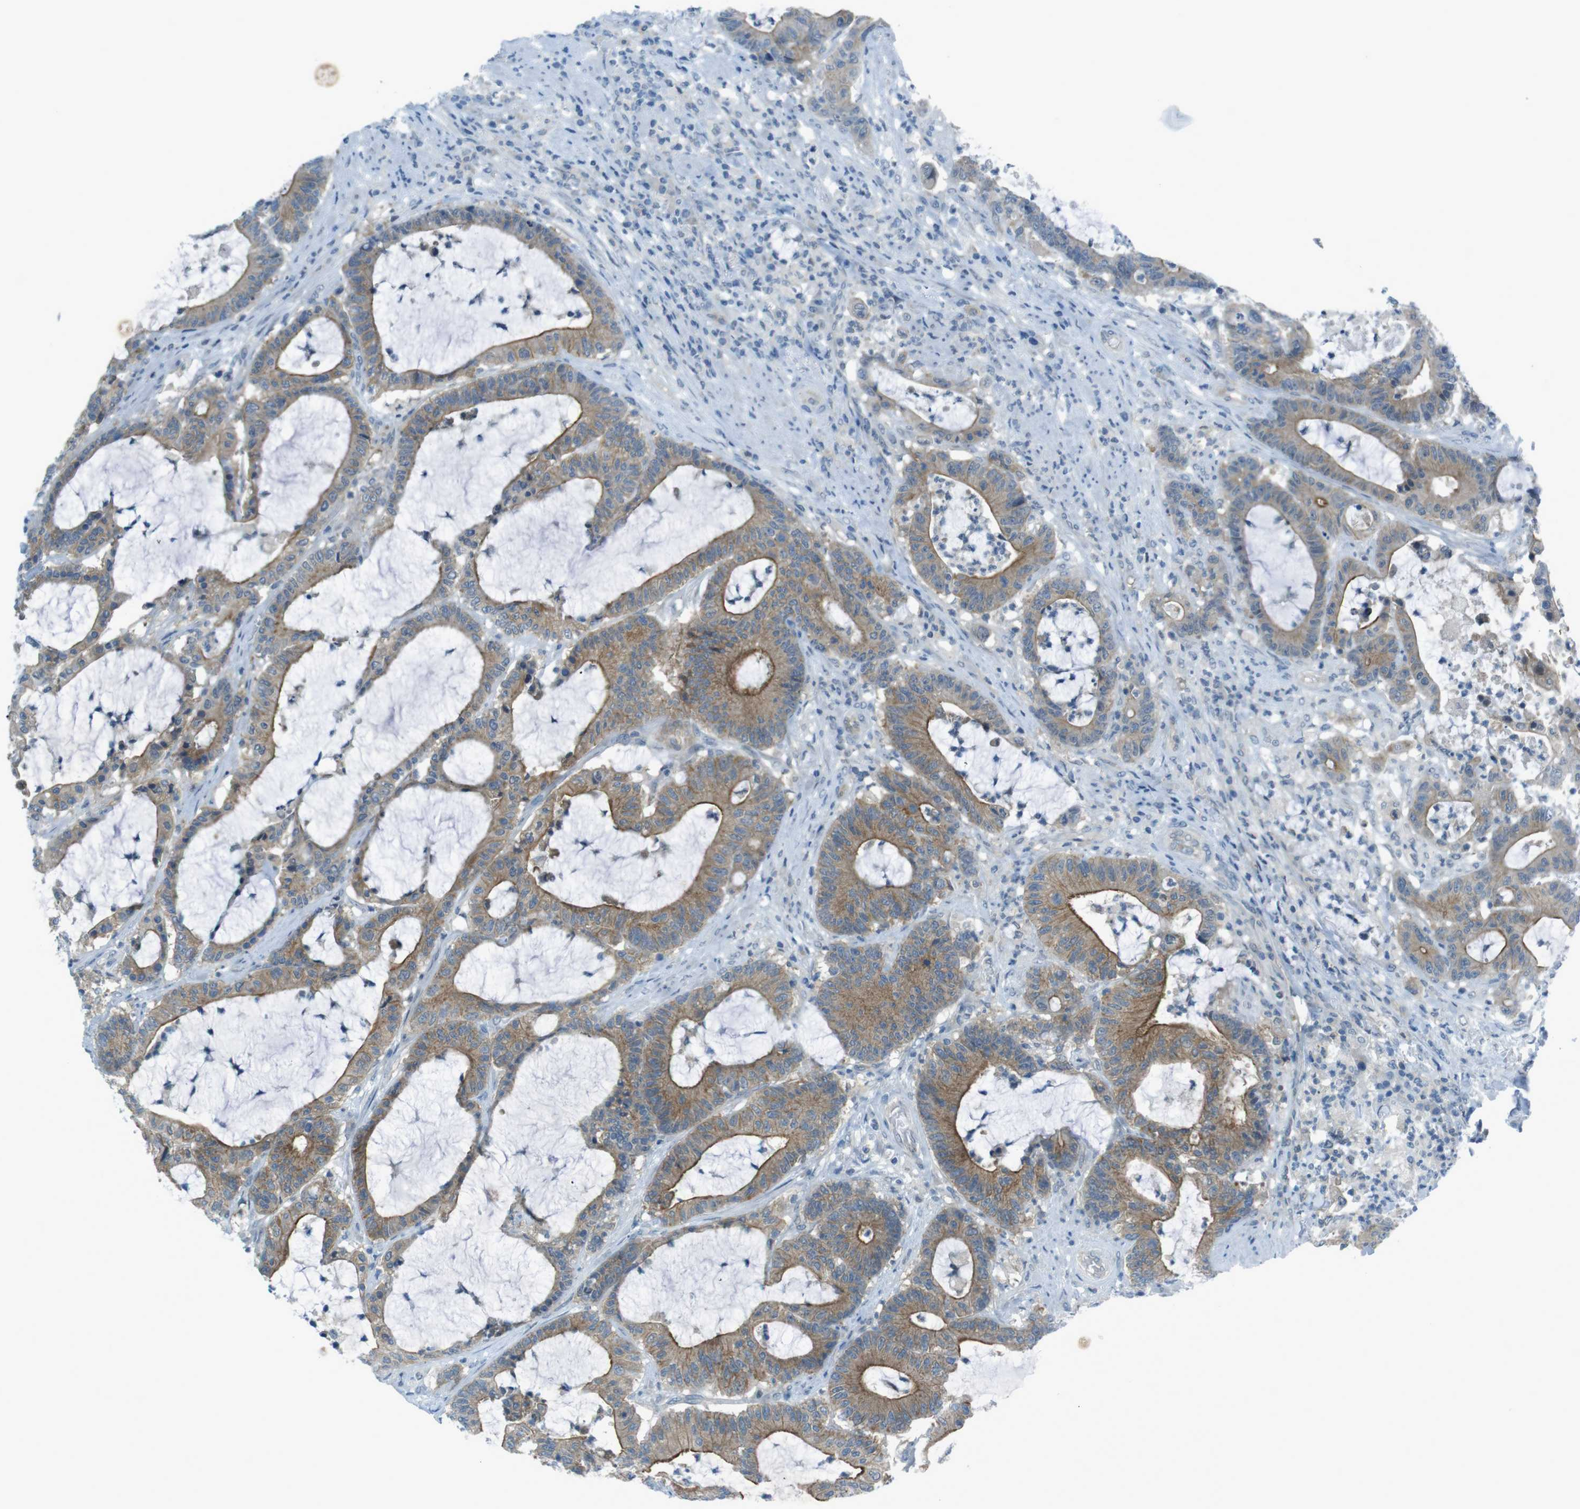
{"staining": {"intensity": "moderate", "quantity": ">75%", "location": "cytoplasmic/membranous"}, "tissue": "colorectal cancer", "cell_type": "Tumor cells", "image_type": "cancer", "snomed": [{"axis": "morphology", "description": "Adenocarcinoma, NOS"}, {"axis": "topography", "description": "Colon"}], "caption": "Human colorectal adenocarcinoma stained with a protein marker reveals moderate staining in tumor cells.", "gene": "ZDHHC20", "patient": {"sex": "female", "age": 84}}